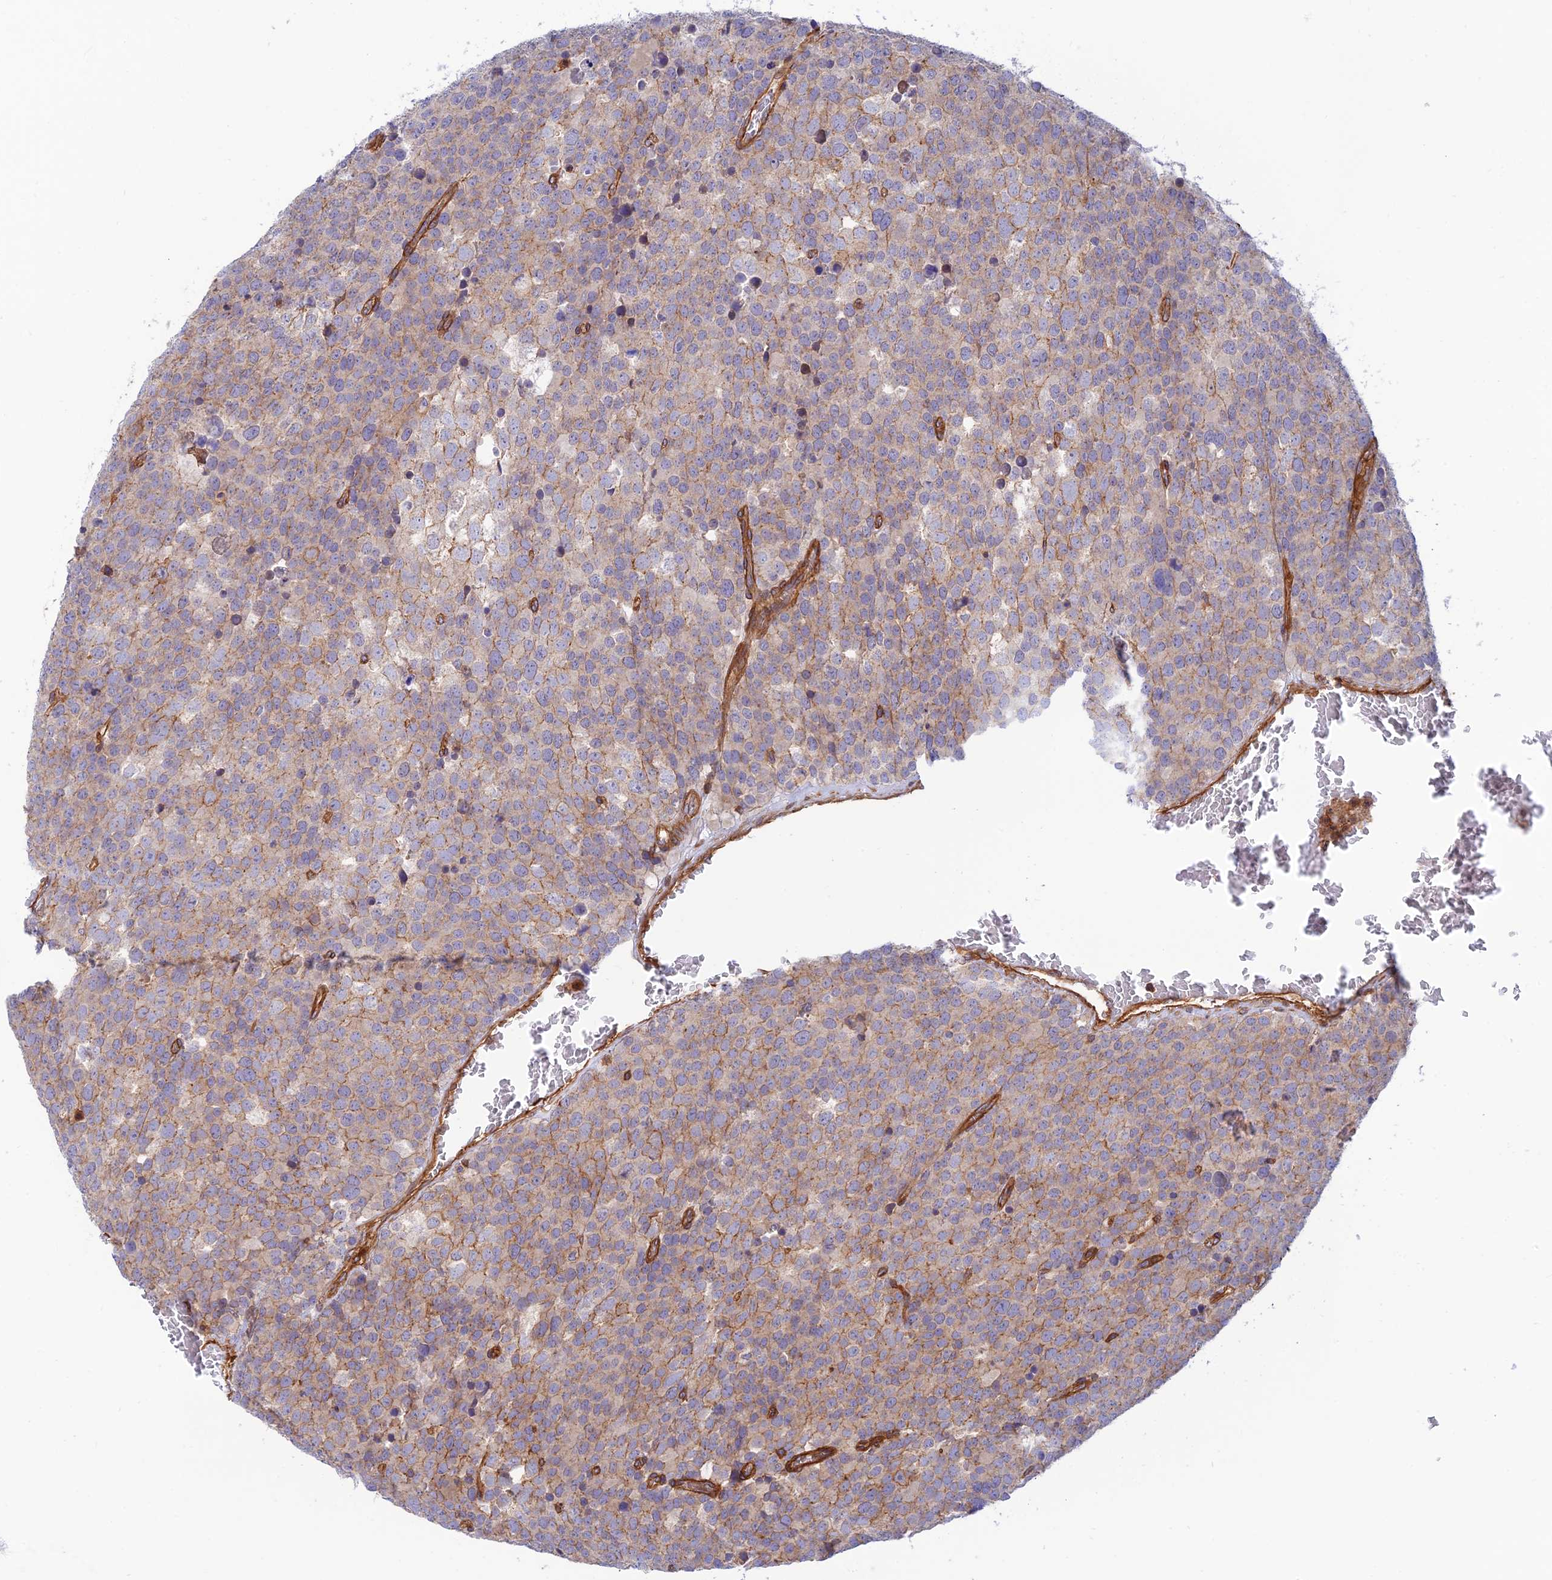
{"staining": {"intensity": "weak", "quantity": "25%-75%", "location": "cytoplasmic/membranous"}, "tissue": "testis cancer", "cell_type": "Tumor cells", "image_type": "cancer", "snomed": [{"axis": "morphology", "description": "Seminoma, NOS"}, {"axis": "topography", "description": "Testis"}], "caption": "About 25%-75% of tumor cells in human testis cancer display weak cytoplasmic/membranous protein positivity as visualized by brown immunohistochemical staining.", "gene": "PPP1R12C", "patient": {"sex": "male", "age": 71}}